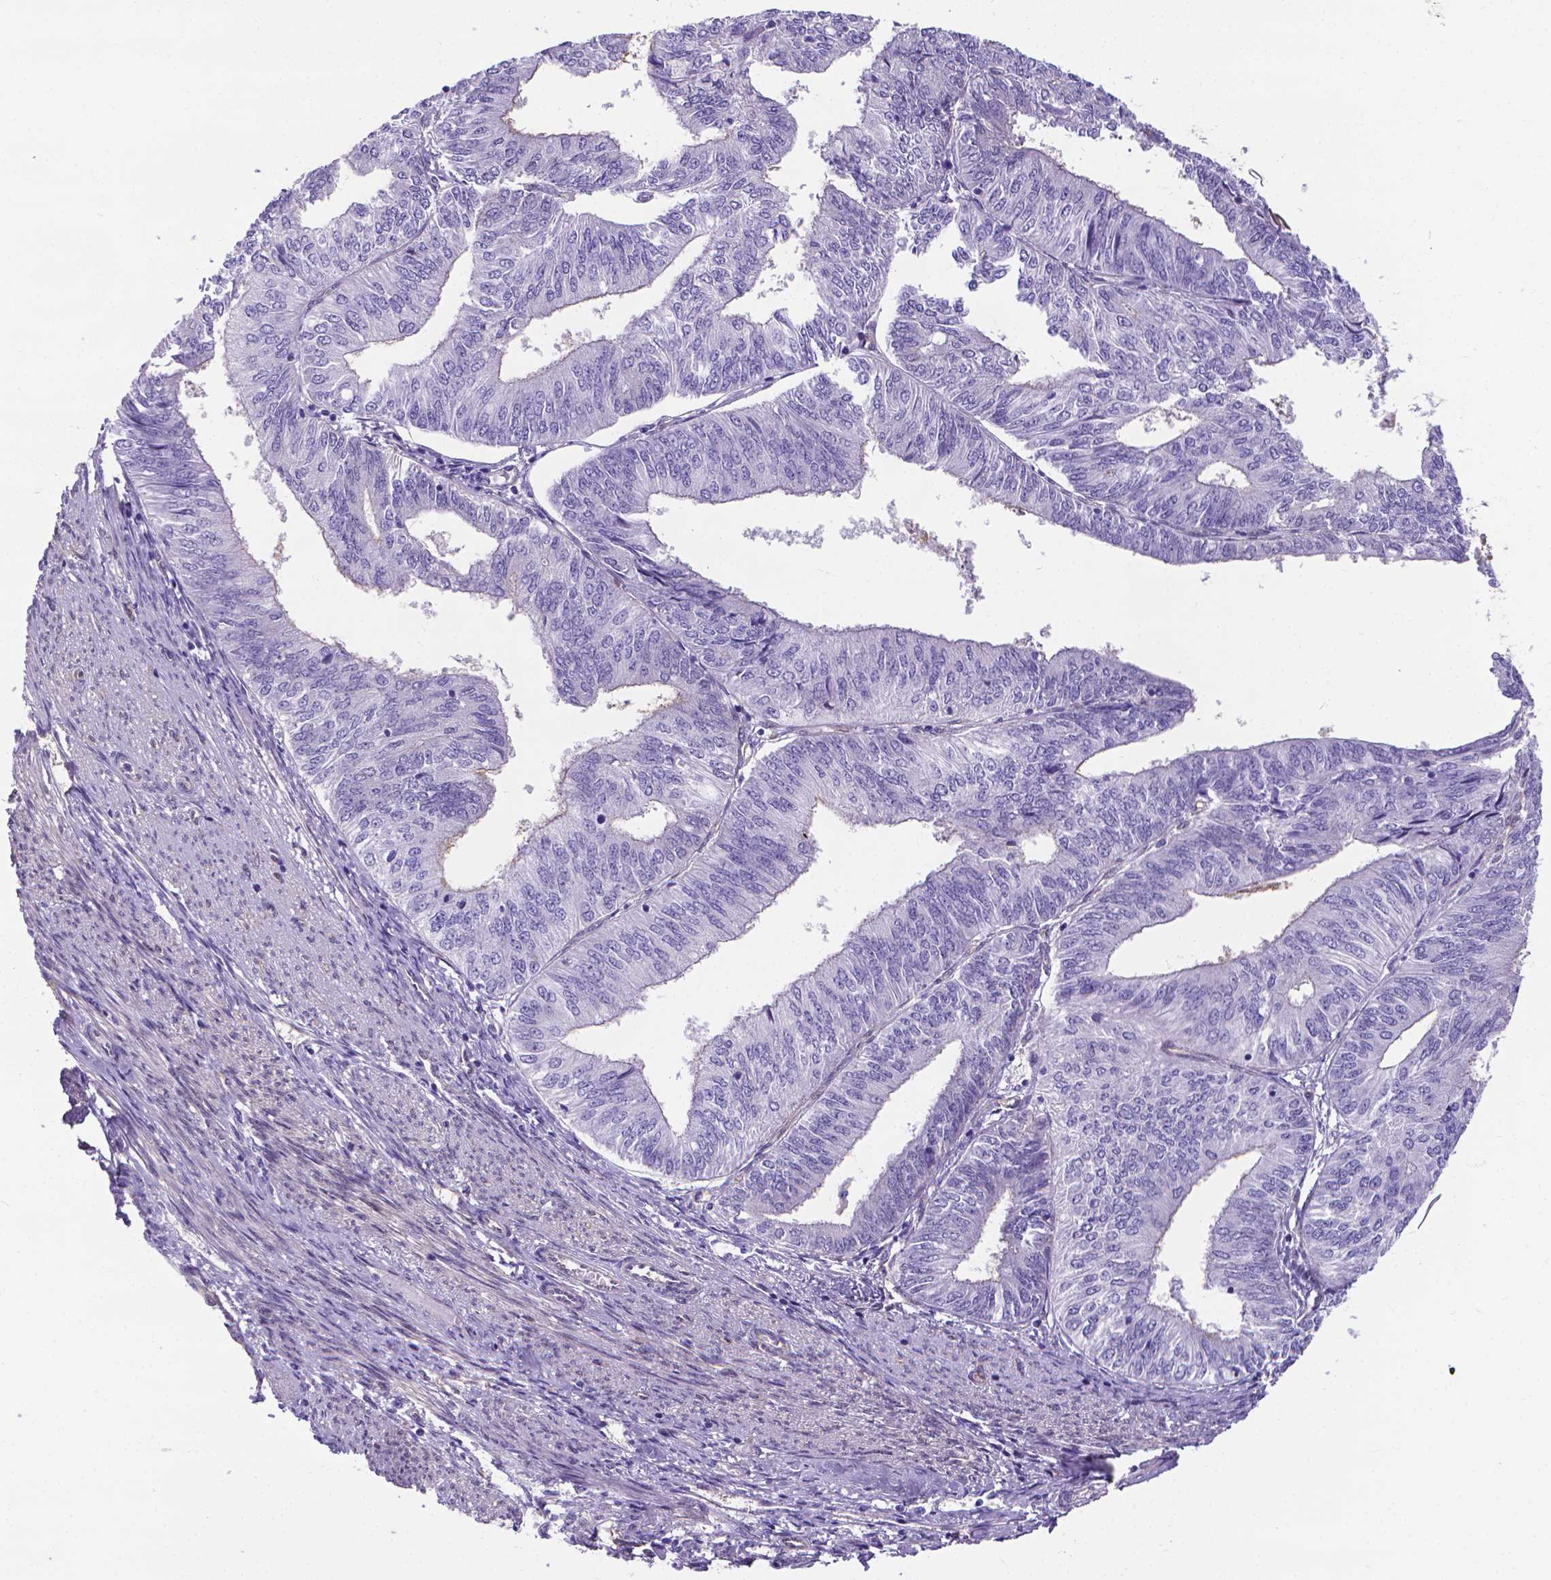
{"staining": {"intensity": "negative", "quantity": "none", "location": "none"}, "tissue": "endometrial cancer", "cell_type": "Tumor cells", "image_type": "cancer", "snomed": [{"axis": "morphology", "description": "Adenocarcinoma, NOS"}, {"axis": "topography", "description": "Endometrium"}], "caption": "High power microscopy micrograph of an immunohistochemistry (IHC) histopathology image of endometrial cancer (adenocarcinoma), revealing no significant positivity in tumor cells.", "gene": "CLIC4", "patient": {"sex": "female", "age": 58}}